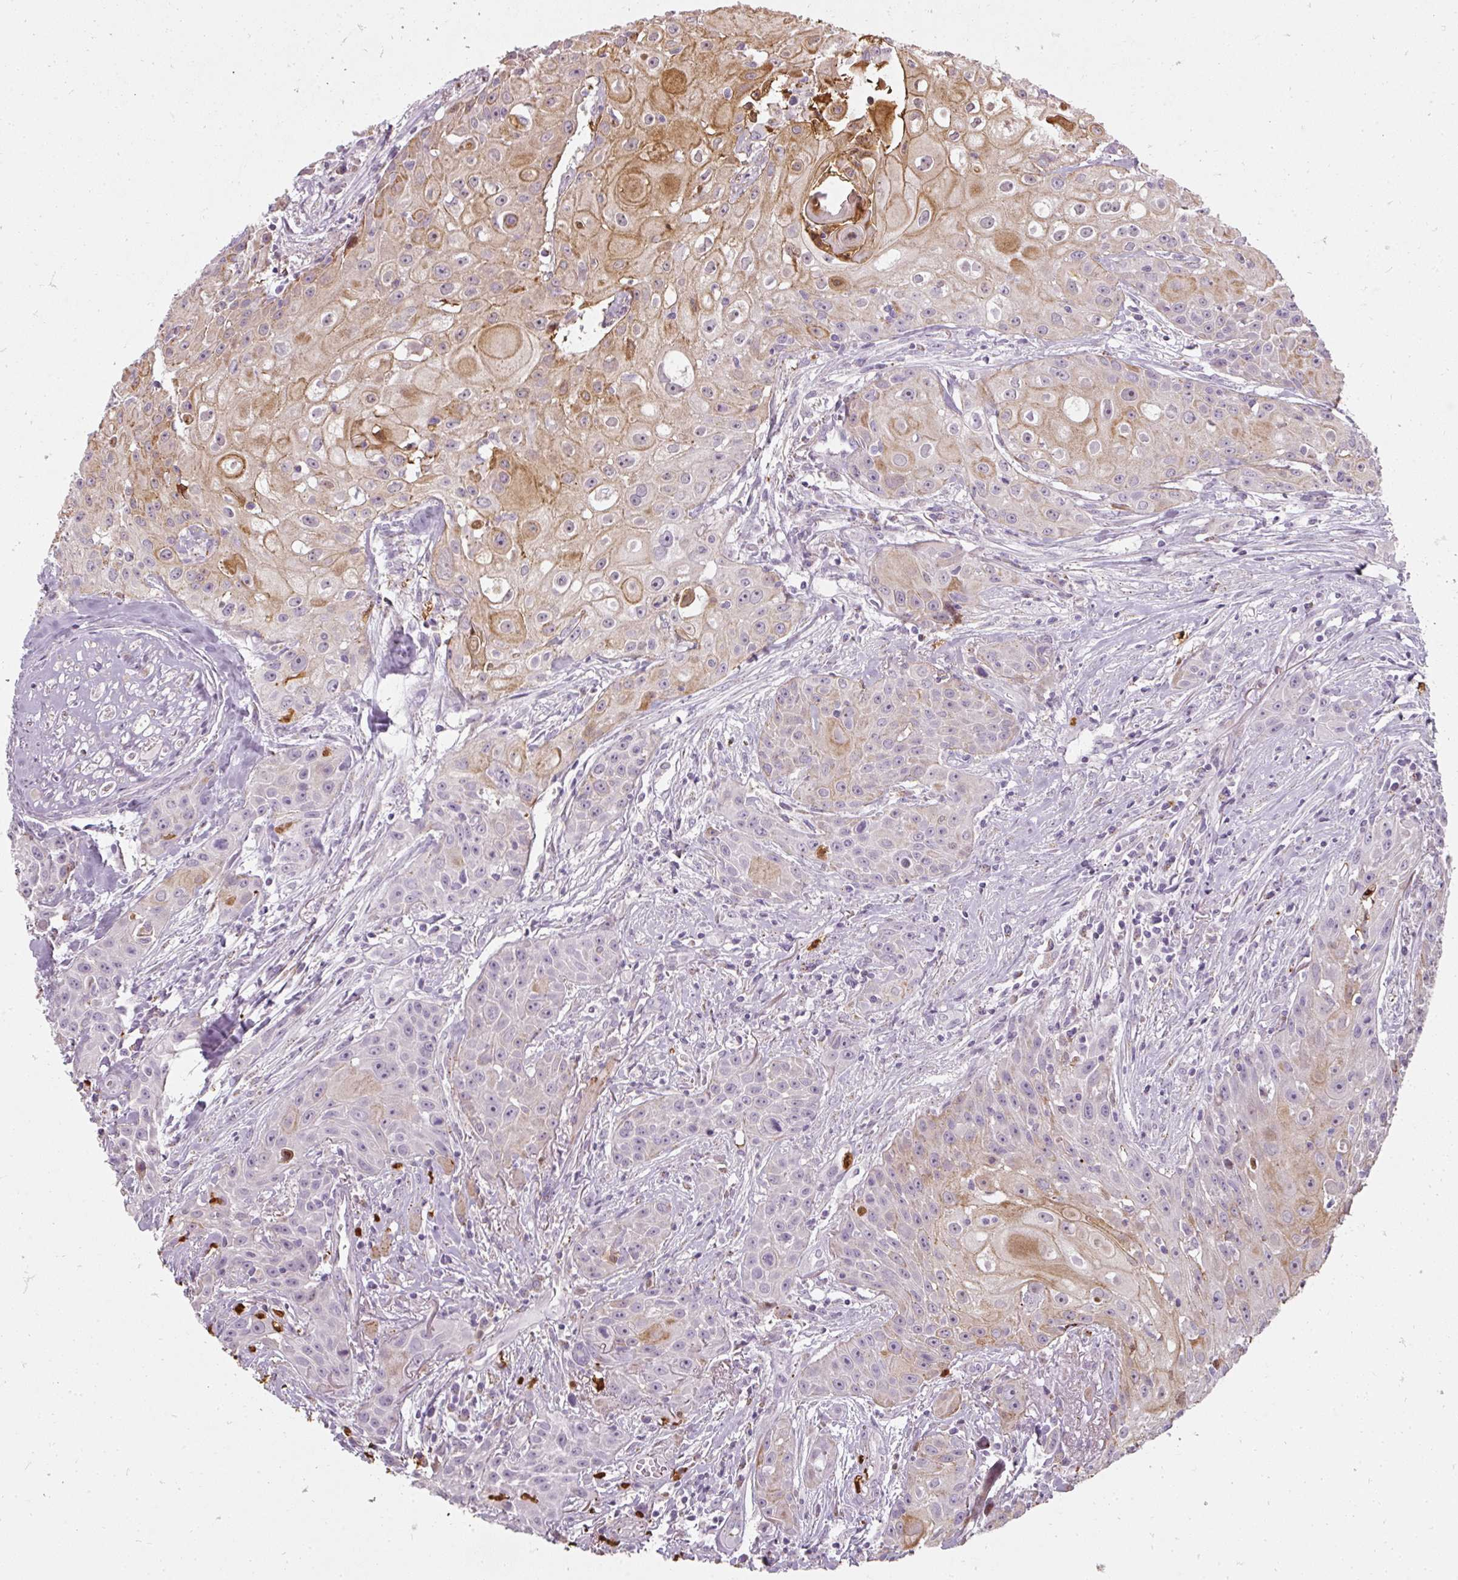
{"staining": {"intensity": "moderate", "quantity": "<25%", "location": "cytoplasmic/membranous,nuclear"}, "tissue": "head and neck cancer", "cell_type": "Tumor cells", "image_type": "cancer", "snomed": [{"axis": "morphology", "description": "Squamous cell carcinoma, NOS"}, {"axis": "topography", "description": "Oral tissue"}, {"axis": "topography", "description": "Head-Neck"}], "caption": "Immunohistochemical staining of squamous cell carcinoma (head and neck) displays low levels of moderate cytoplasmic/membranous and nuclear protein positivity in approximately <25% of tumor cells. The staining was performed using DAB, with brown indicating positive protein expression. Nuclei are stained blue with hematoxylin.", "gene": "BIK", "patient": {"sex": "female", "age": 82}}